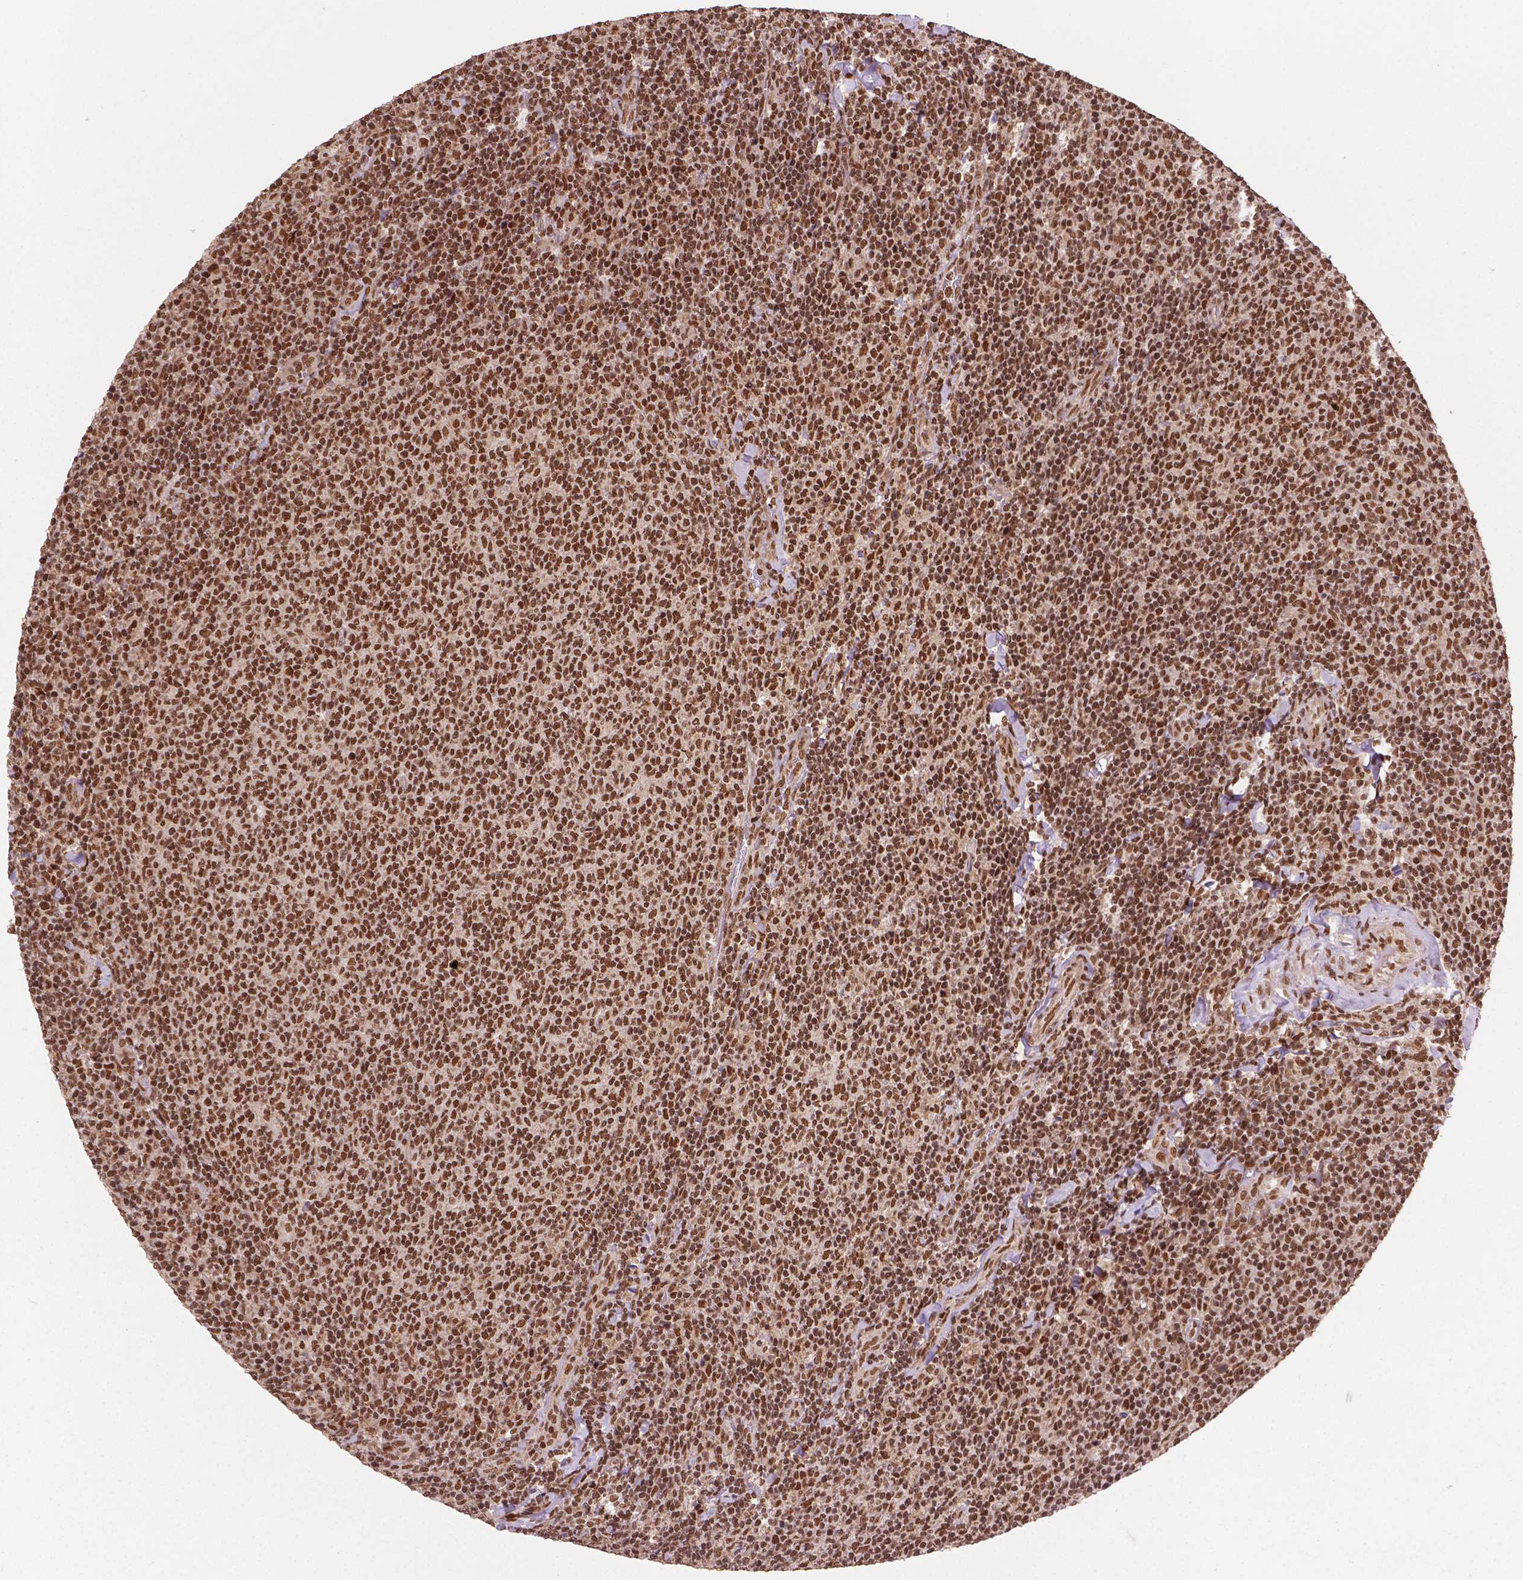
{"staining": {"intensity": "strong", "quantity": ">75%", "location": "nuclear"}, "tissue": "lymphoma", "cell_type": "Tumor cells", "image_type": "cancer", "snomed": [{"axis": "morphology", "description": "Malignant lymphoma, non-Hodgkin's type, Low grade"}, {"axis": "topography", "description": "Lymph node"}], "caption": "Lymphoma was stained to show a protein in brown. There is high levels of strong nuclear positivity in about >75% of tumor cells.", "gene": "SIRT6", "patient": {"sex": "male", "age": 52}}